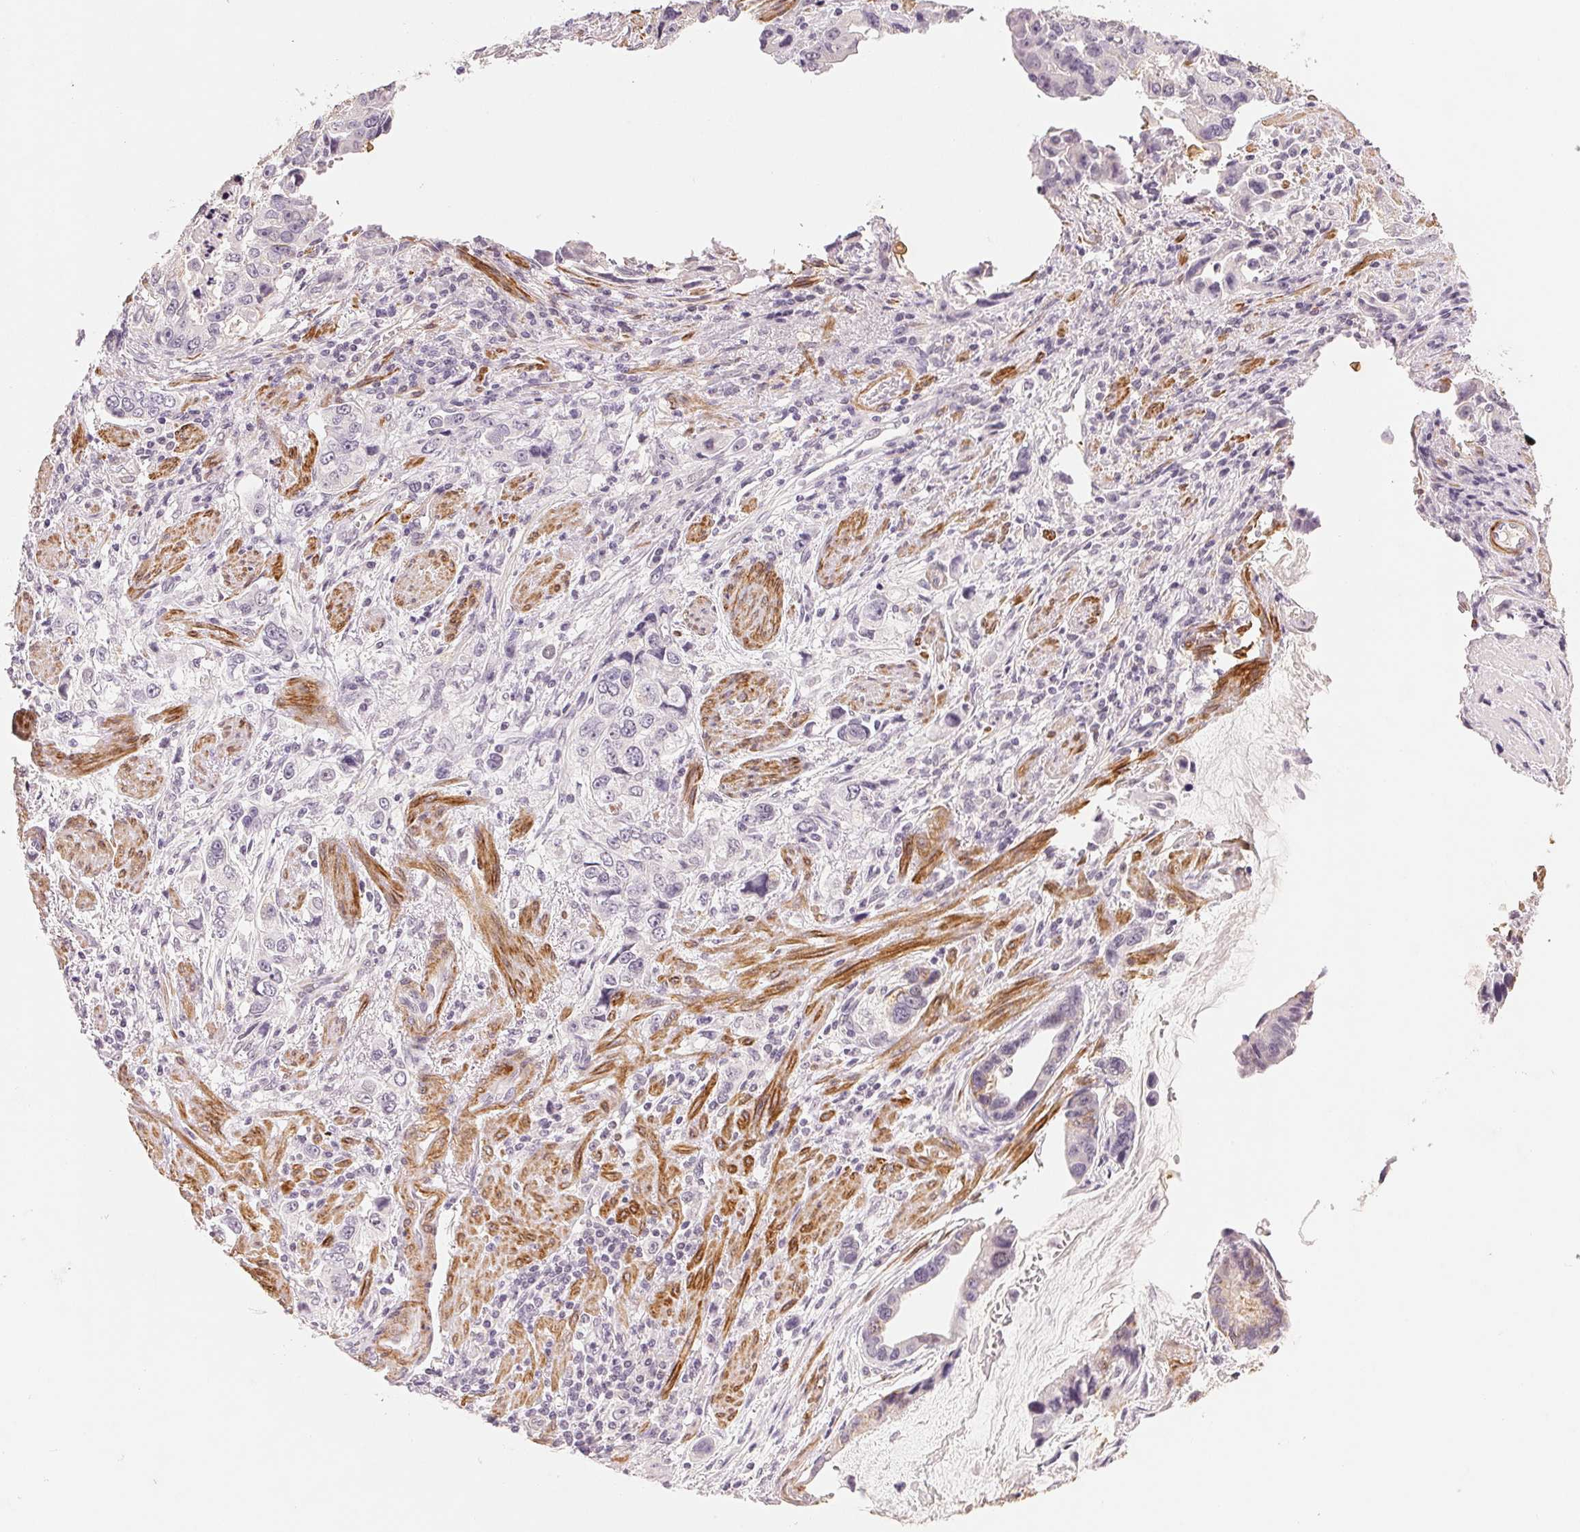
{"staining": {"intensity": "negative", "quantity": "none", "location": "none"}, "tissue": "stomach cancer", "cell_type": "Tumor cells", "image_type": "cancer", "snomed": [{"axis": "morphology", "description": "Adenocarcinoma, NOS"}, {"axis": "topography", "description": "Stomach, lower"}], "caption": "Immunohistochemistry (IHC) of stomach adenocarcinoma displays no staining in tumor cells.", "gene": "SMTN", "patient": {"sex": "female", "age": 93}}